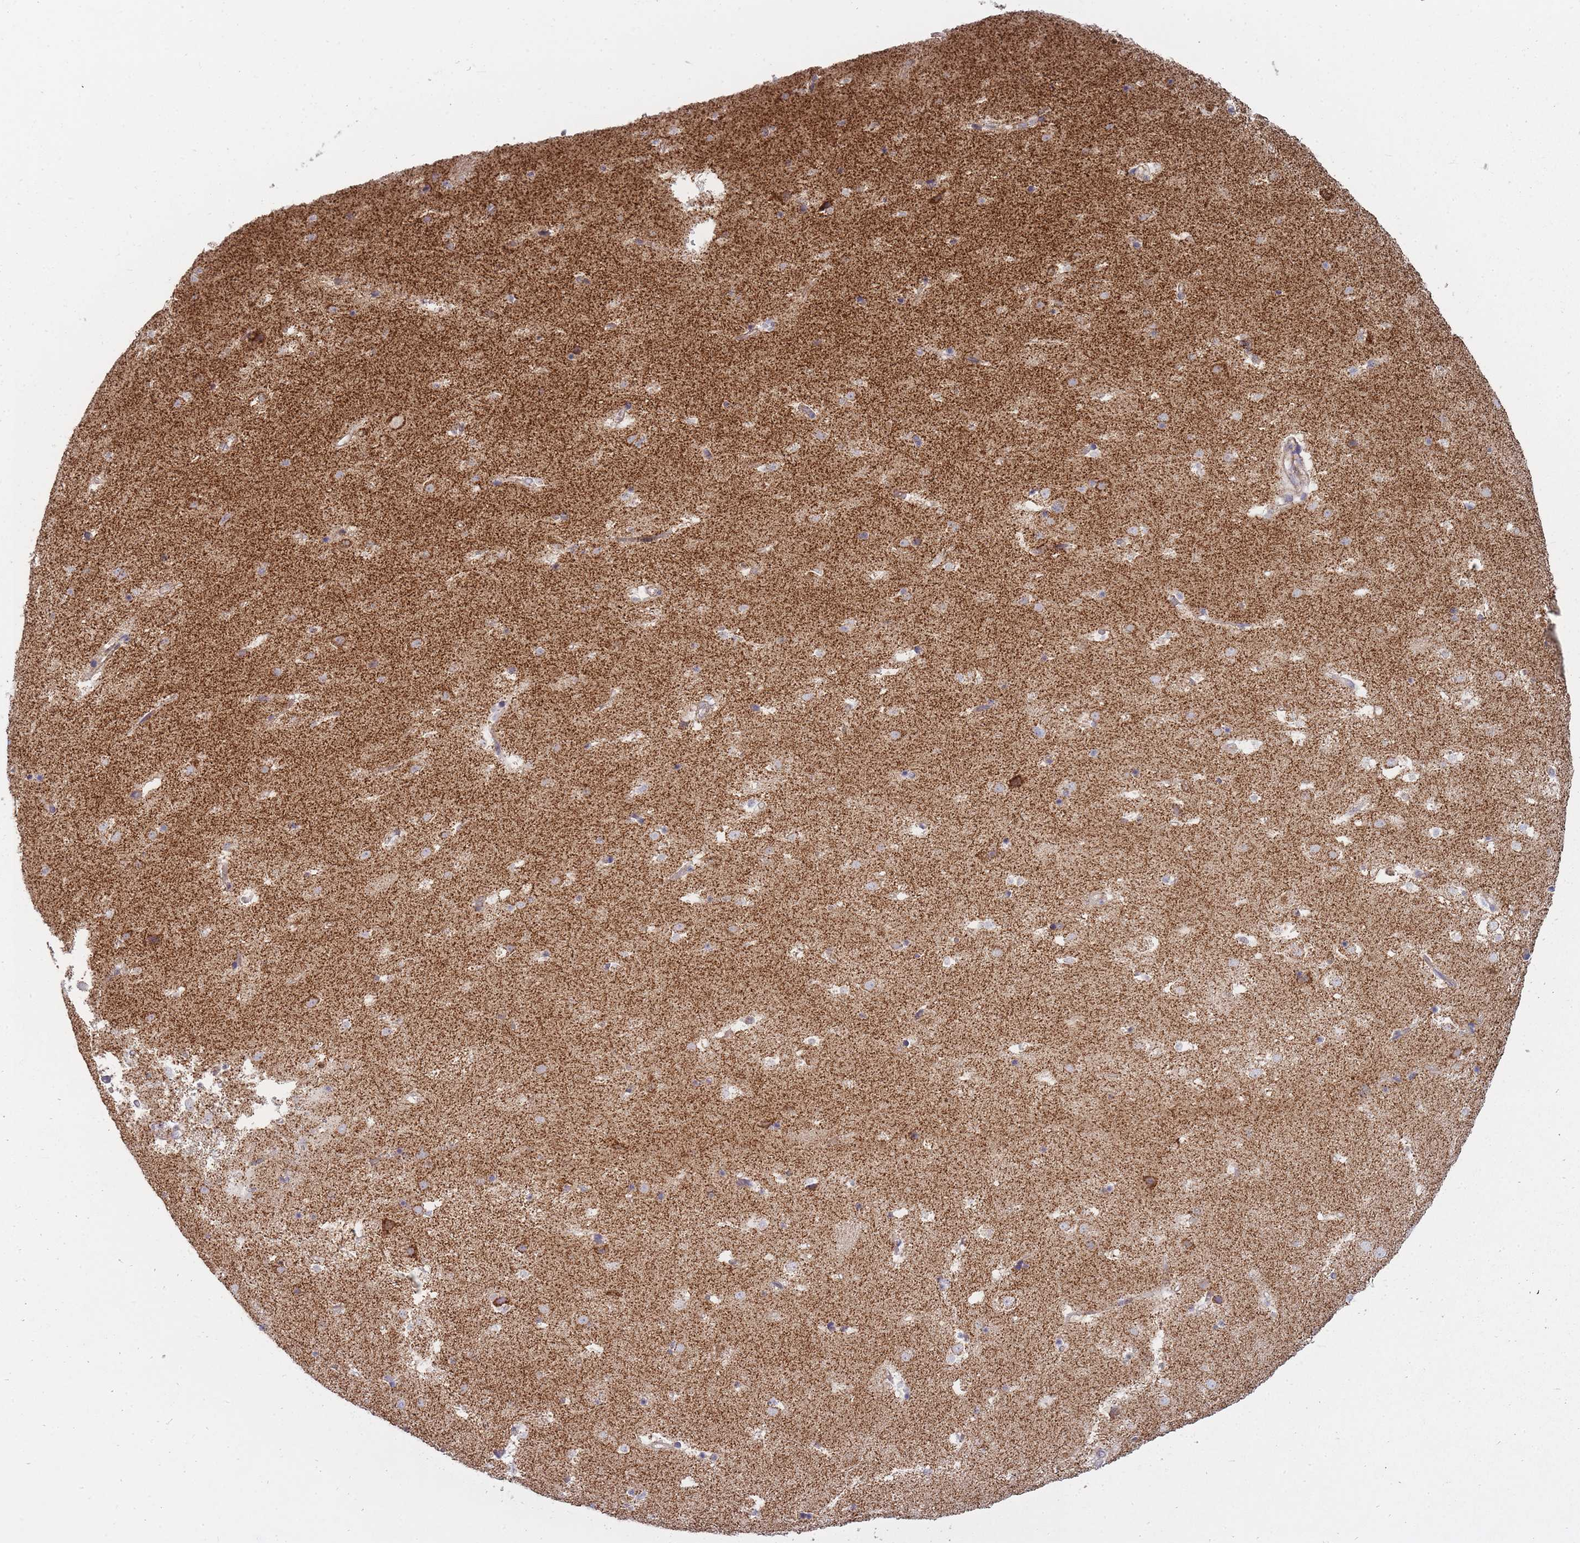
{"staining": {"intensity": "strong", "quantity": "<25%", "location": "cytoplasmic/membranous"}, "tissue": "caudate", "cell_type": "Glial cells", "image_type": "normal", "snomed": [{"axis": "morphology", "description": "Normal tissue, NOS"}, {"axis": "topography", "description": "Lateral ventricle wall"}], "caption": "Strong cytoplasmic/membranous staining for a protein is appreciated in approximately <25% of glial cells of normal caudate using immunohistochemistry (IHC).", "gene": "ALKBH4", "patient": {"sex": "male", "age": 58}}